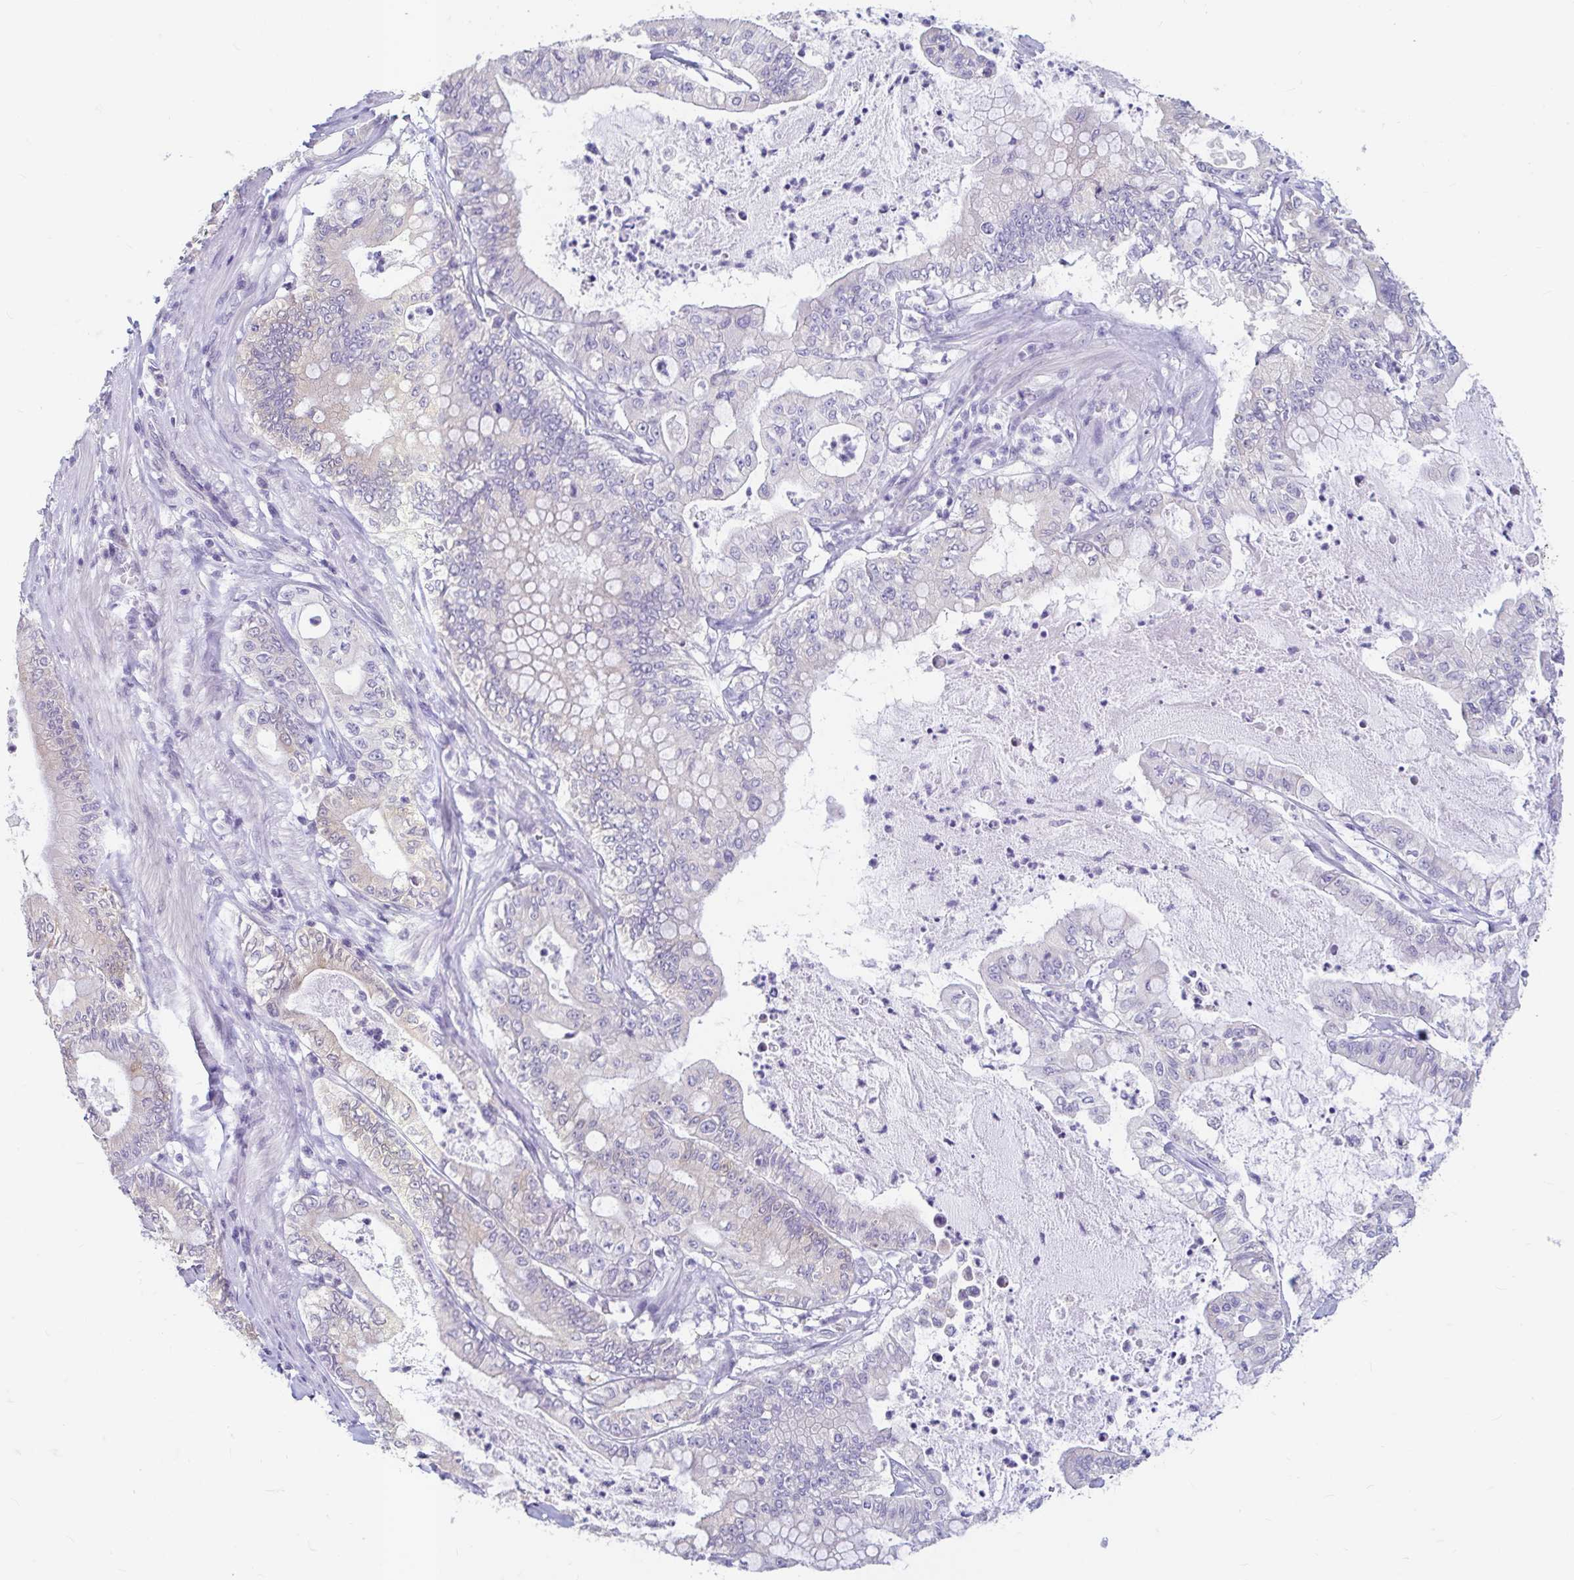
{"staining": {"intensity": "negative", "quantity": "none", "location": "none"}, "tissue": "pancreatic cancer", "cell_type": "Tumor cells", "image_type": "cancer", "snomed": [{"axis": "morphology", "description": "Adenocarcinoma, NOS"}, {"axis": "topography", "description": "Pancreas"}], "caption": "Tumor cells are negative for protein expression in human pancreatic cancer (adenocarcinoma).", "gene": "ADH1A", "patient": {"sex": "male", "age": 71}}